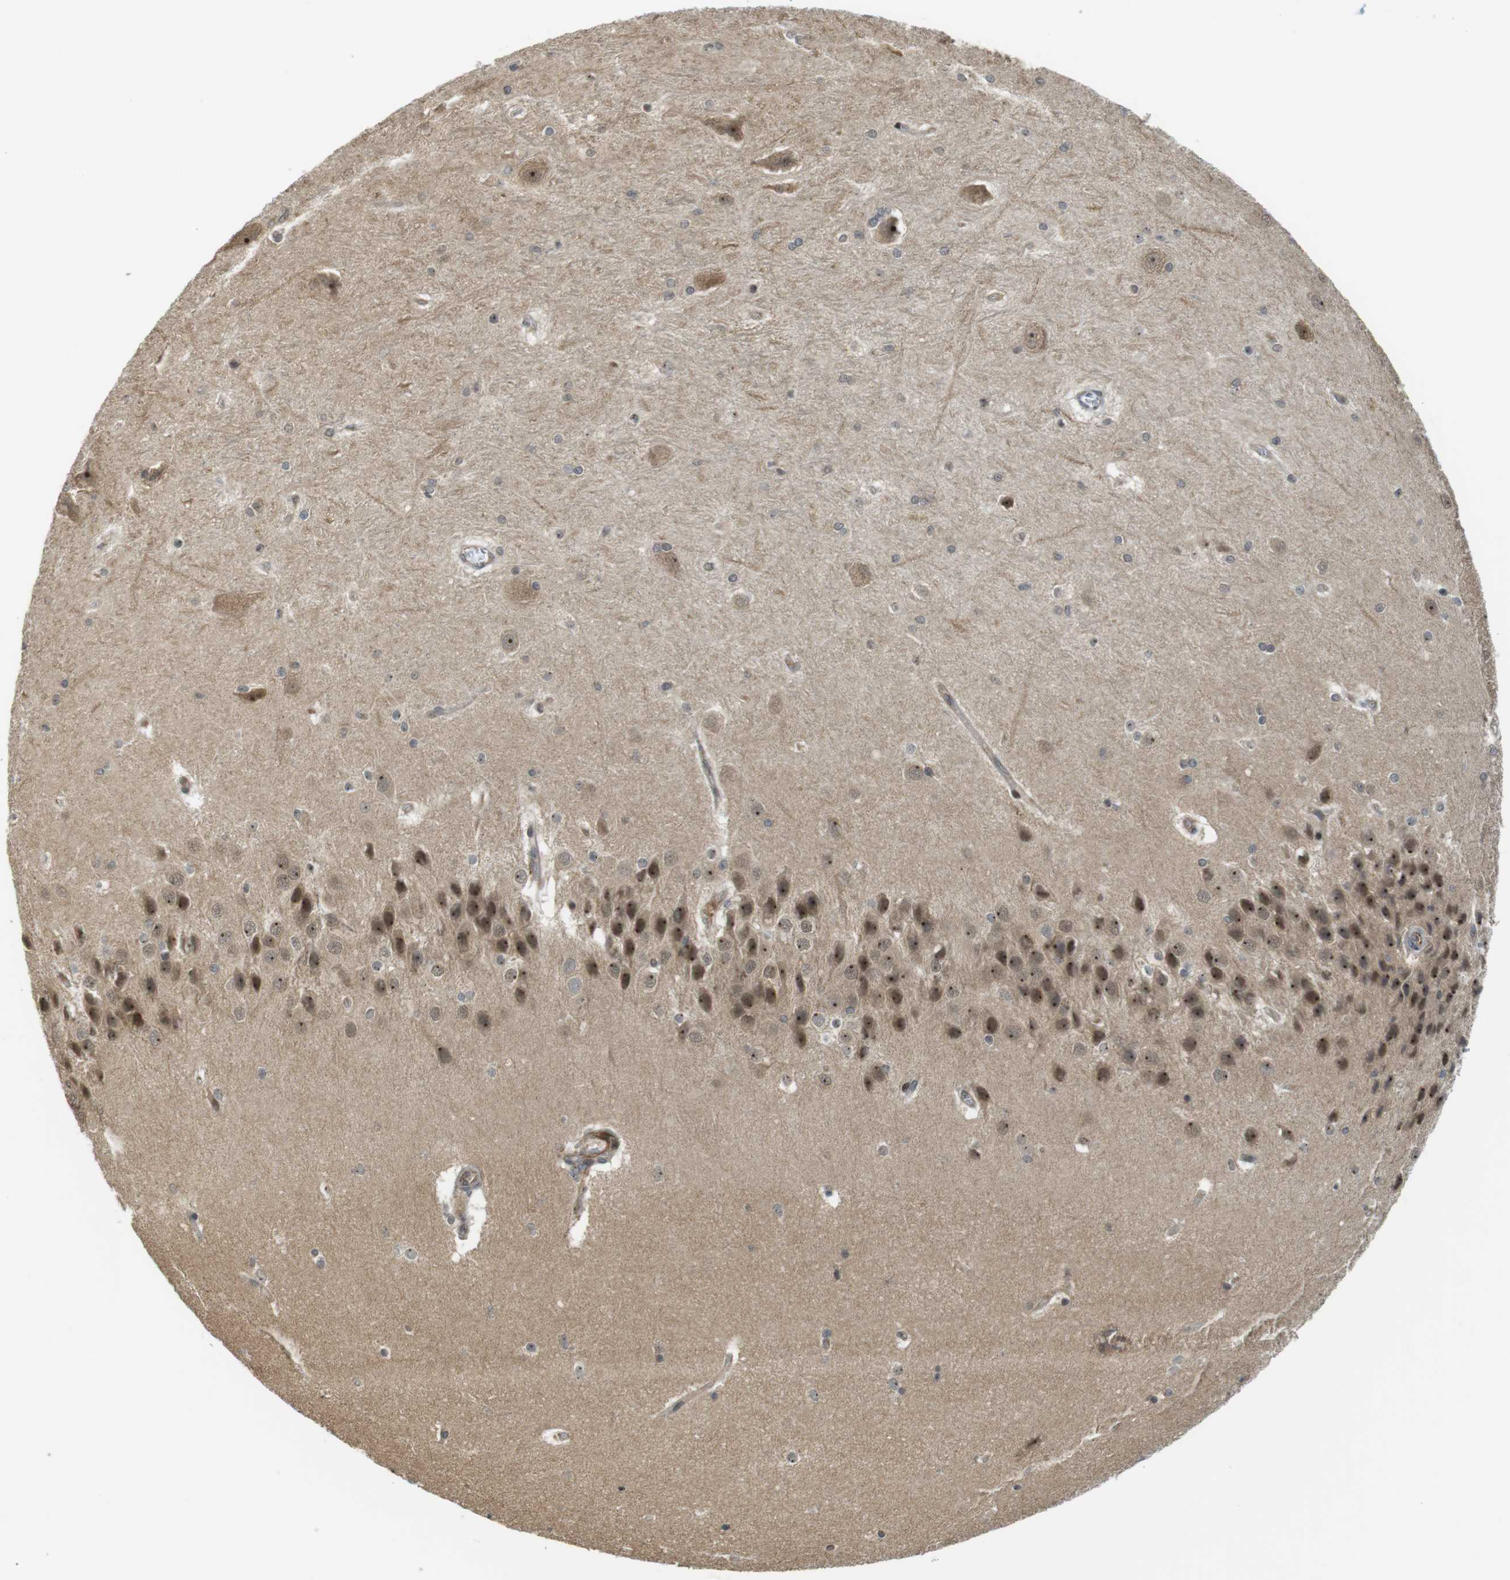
{"staining": {"intensity": "weak", "quantity": "25%-75%", "location": "cytoplasmic/membranous"}, "tissue": "hippocampus", "cell_type": "Glial cells", "image_type": "normal", "snomed": [{"axis": "morphology", "description": "Normal tissue, NOS"}, {"axis": "topography", "description": "Hippocampus"}], "caption": "High-power microscopy captured an immunohistochemistry (IHC) photomicrograph of normal hippocampus, revealing weak cytoplasmic/membranous staining in approximately 25%-75% of glial cells.", "gene": "CC2D1A", "patient": {"sex": "female", "age": 19}}